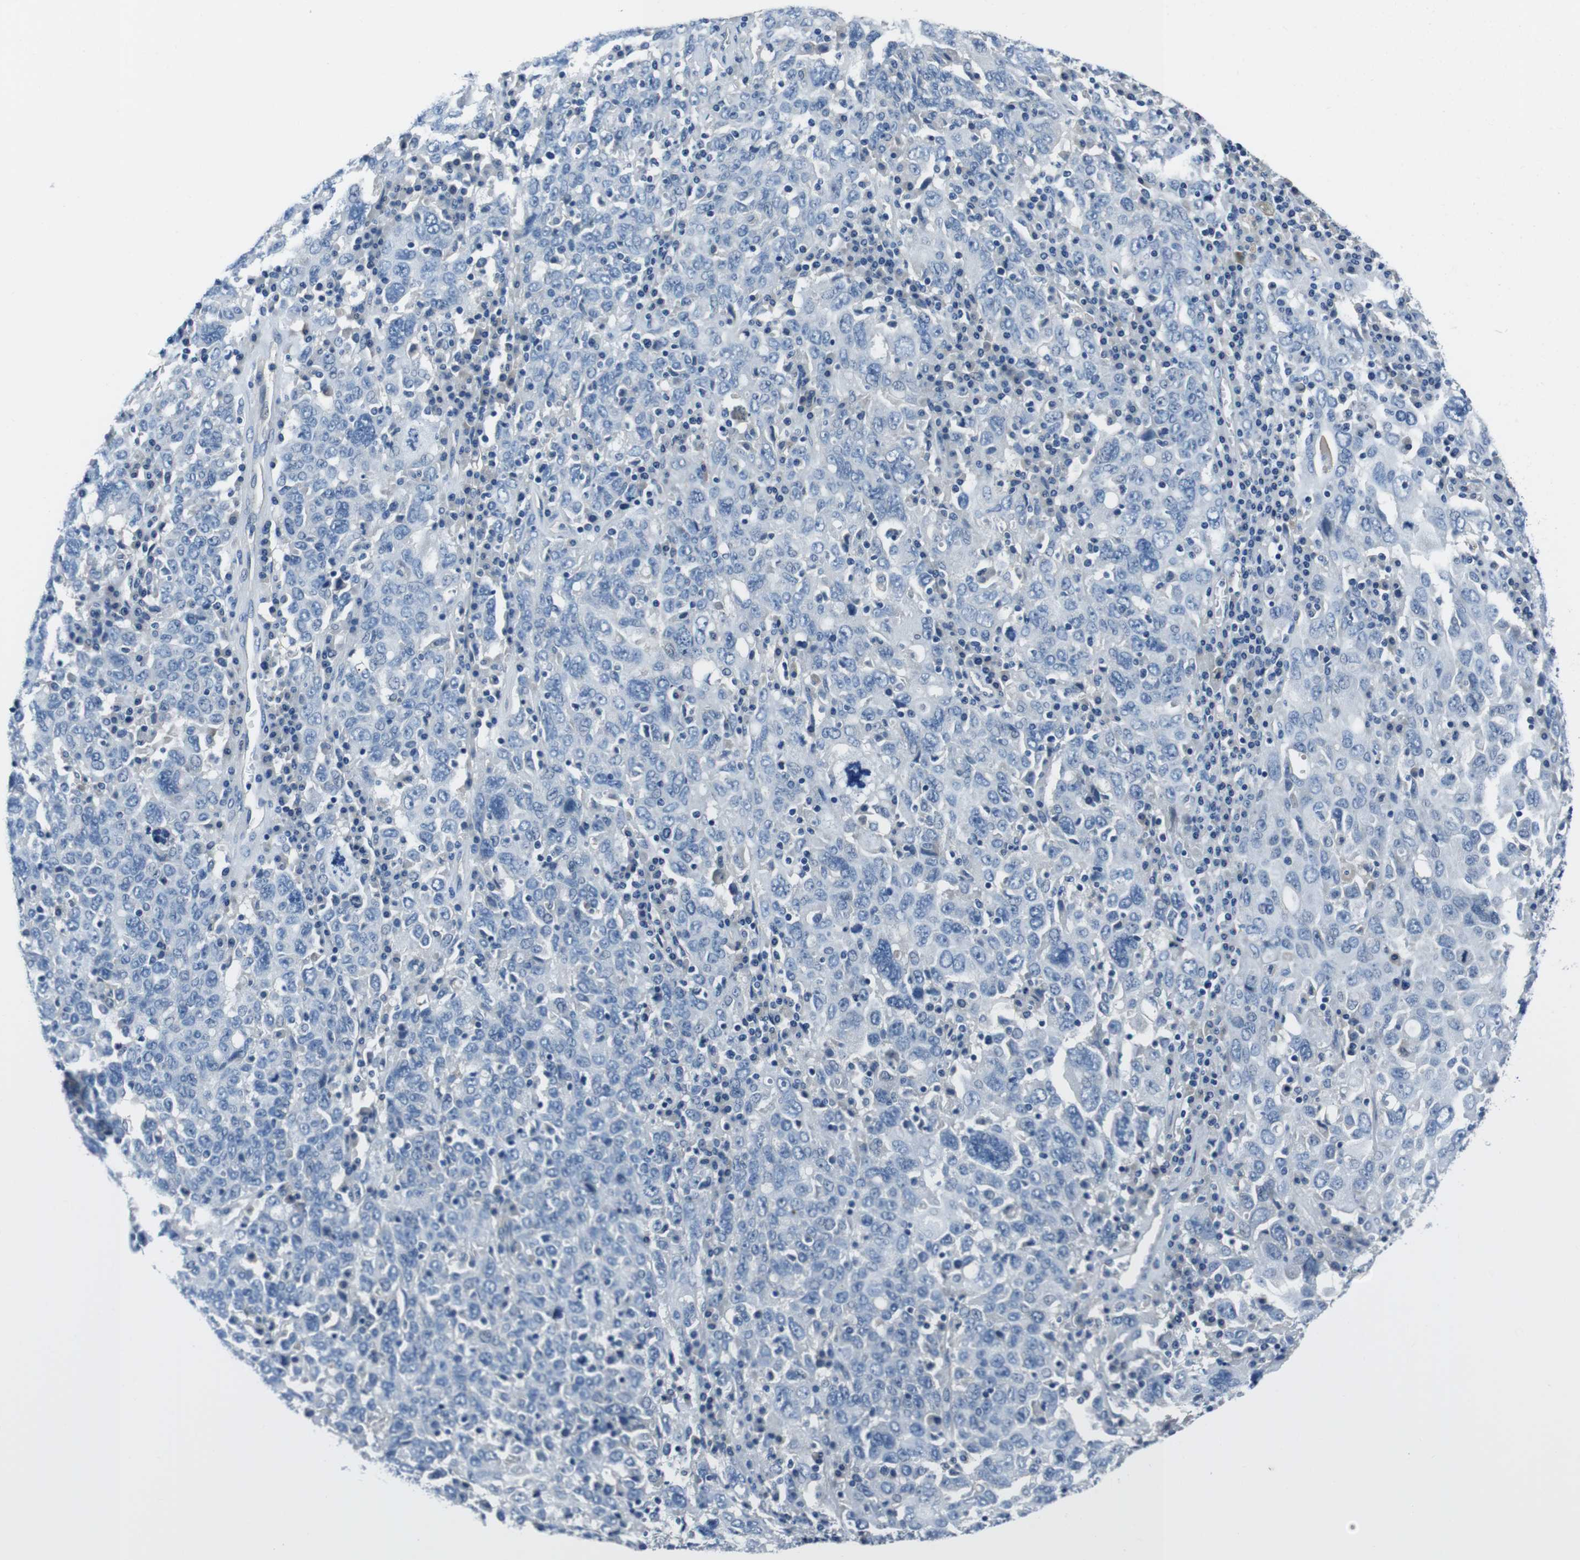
{"staining": {"intensity": "negative", "quantity": "none", "location": "none"}, "tissue": "ovarian cancer", "cell_type": "Tumor cells", "image_type": "cancer", "snomed": [{"axis": "morphology", "description": "Carcinoma, endometroid"}, {"axis": "topography", "description": "Ovary"}], "caption": "The IHC image has no significant expression in tumor cells of endometroid carcinoma (ovarian) tissue.", "gene": "CASQ1", "patient": {"sex": "female", "age": 62}}